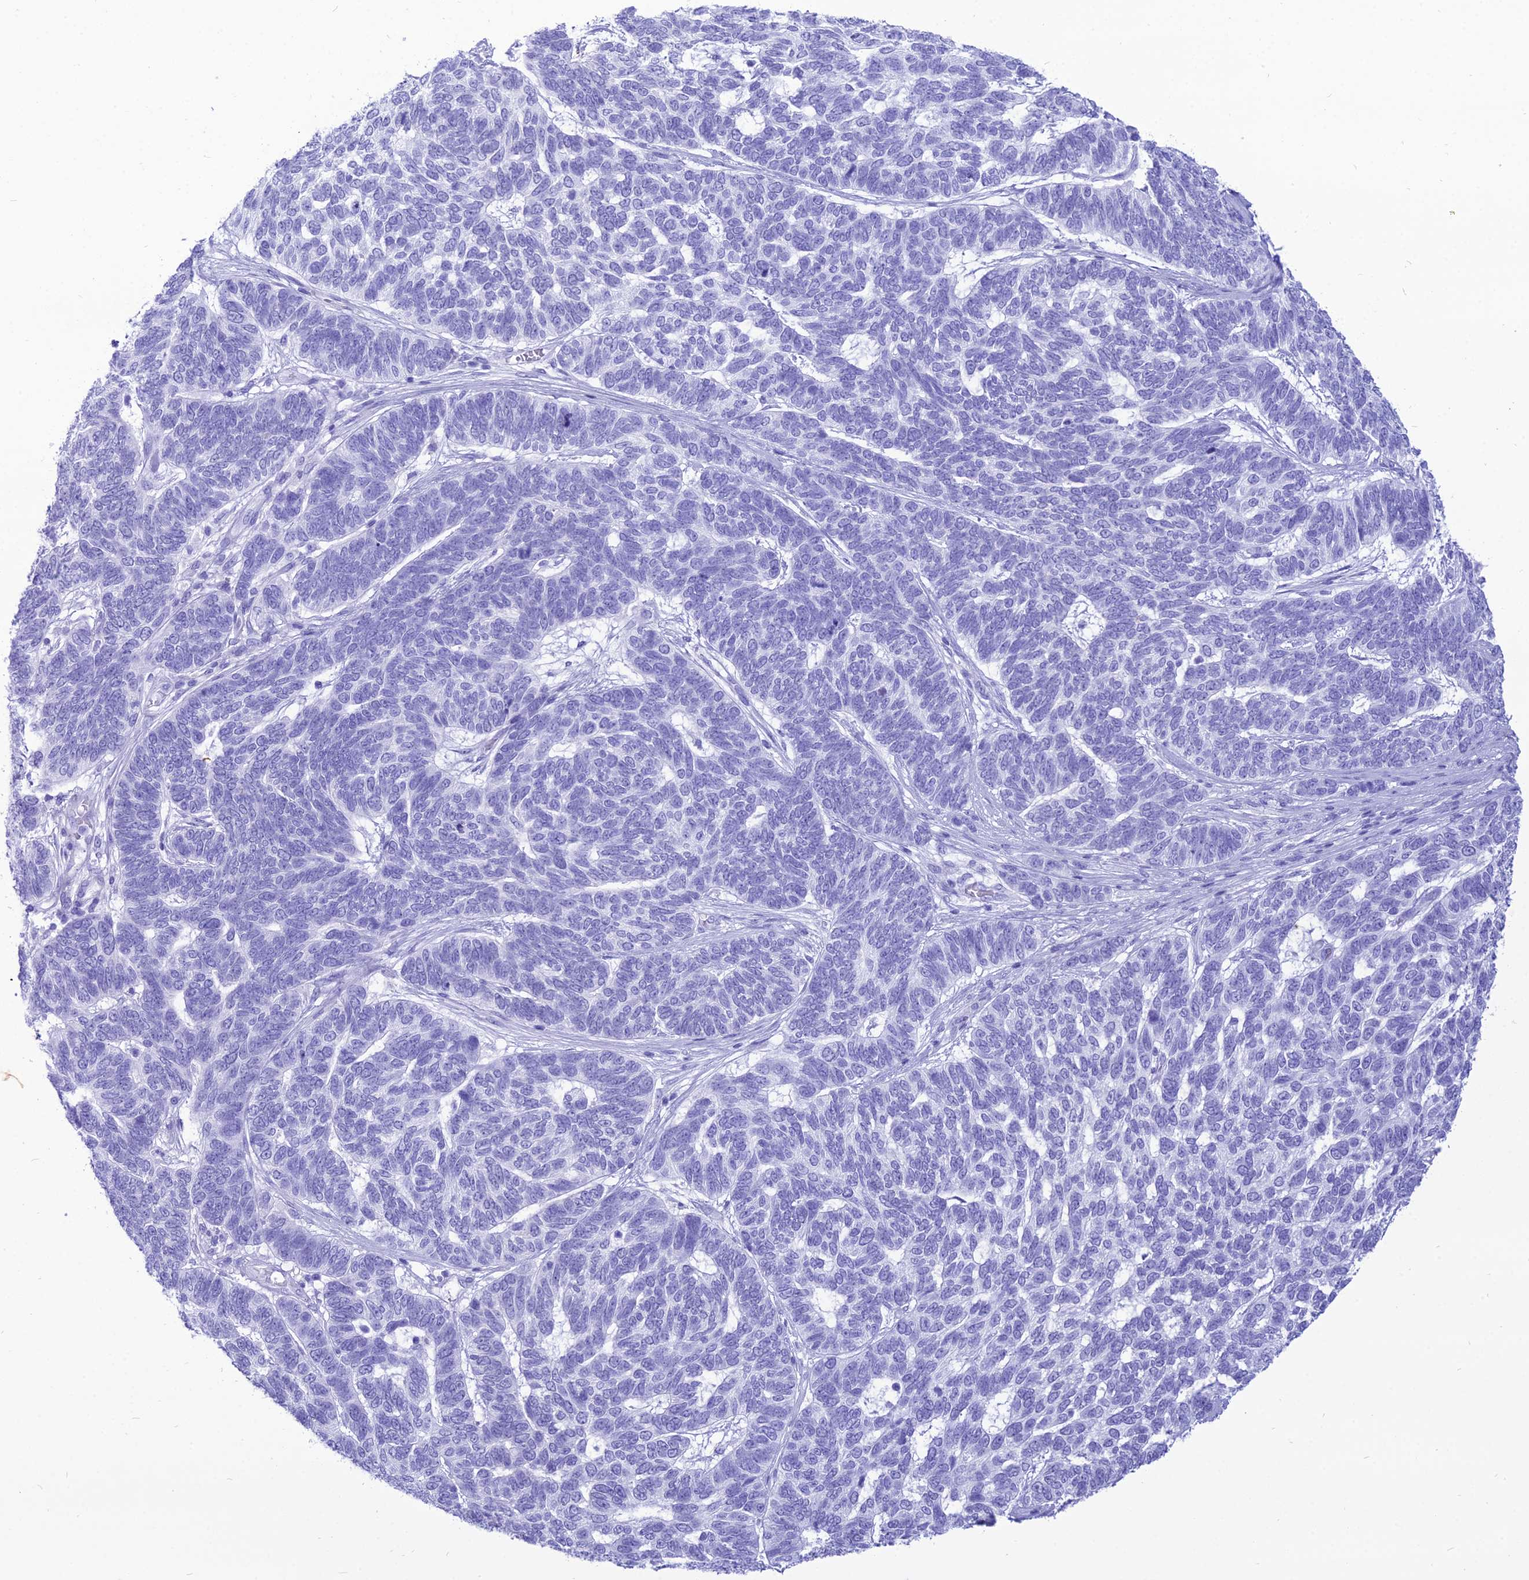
{"staining": {"intensity": "negative", "quantity": "none", "location": "none"}, "tissue": "skin cancer", "cell_type": "Tumor cells", "image_type": "cancer", "snomed": [{"axis": "morphology", "description": "Basal cell carcinoma"}, {"axis": "topography", "description": "Skin"}], "caption": "An immunohistochemistry image of skin basal cell carcinoma is shown. There is no staining in tumor cells of skin basal cell carcinoma.", "gene": "PNMA5", "patient": {"sex": "female", "age": 65}}